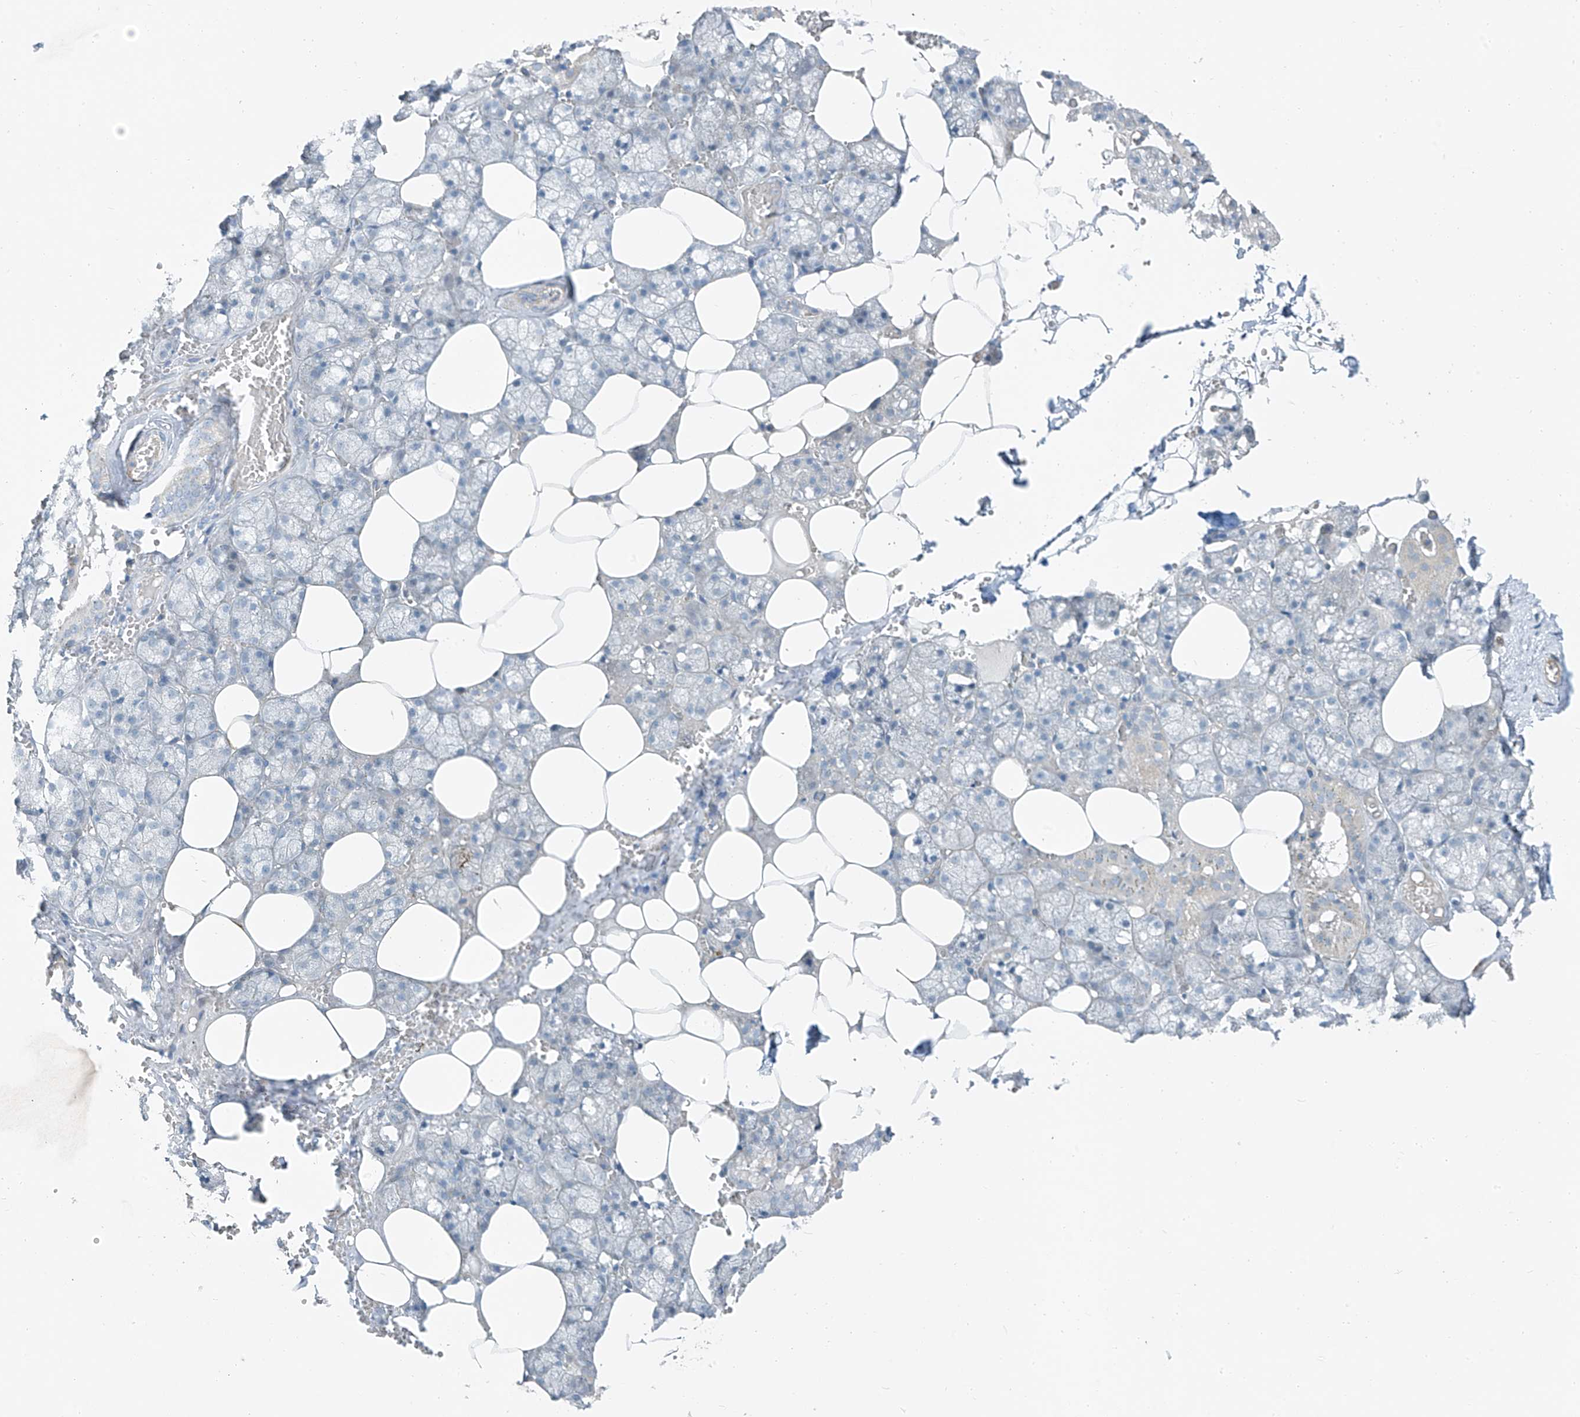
{"staining": {"intensity": "negative", "quantity": "none", "location": "none"}, "tissue": "salivary gland", "cell_type": "Glandular cells", "image_type": "normal", "snomed": [{"axis": "morphology", "description": "Normal tissue, NOS"}, {"axis": "topography", "description": "Salivary gland"}], "caption": "IHC histopathology image of benign salivary gland: salivary gland stained with DAB (3,3'-diaminobenzidine) demonstrates no significant protein positivity in glandular cells.", "gene": "TNS2", "patient": {"sex": "male", "age": 62}}